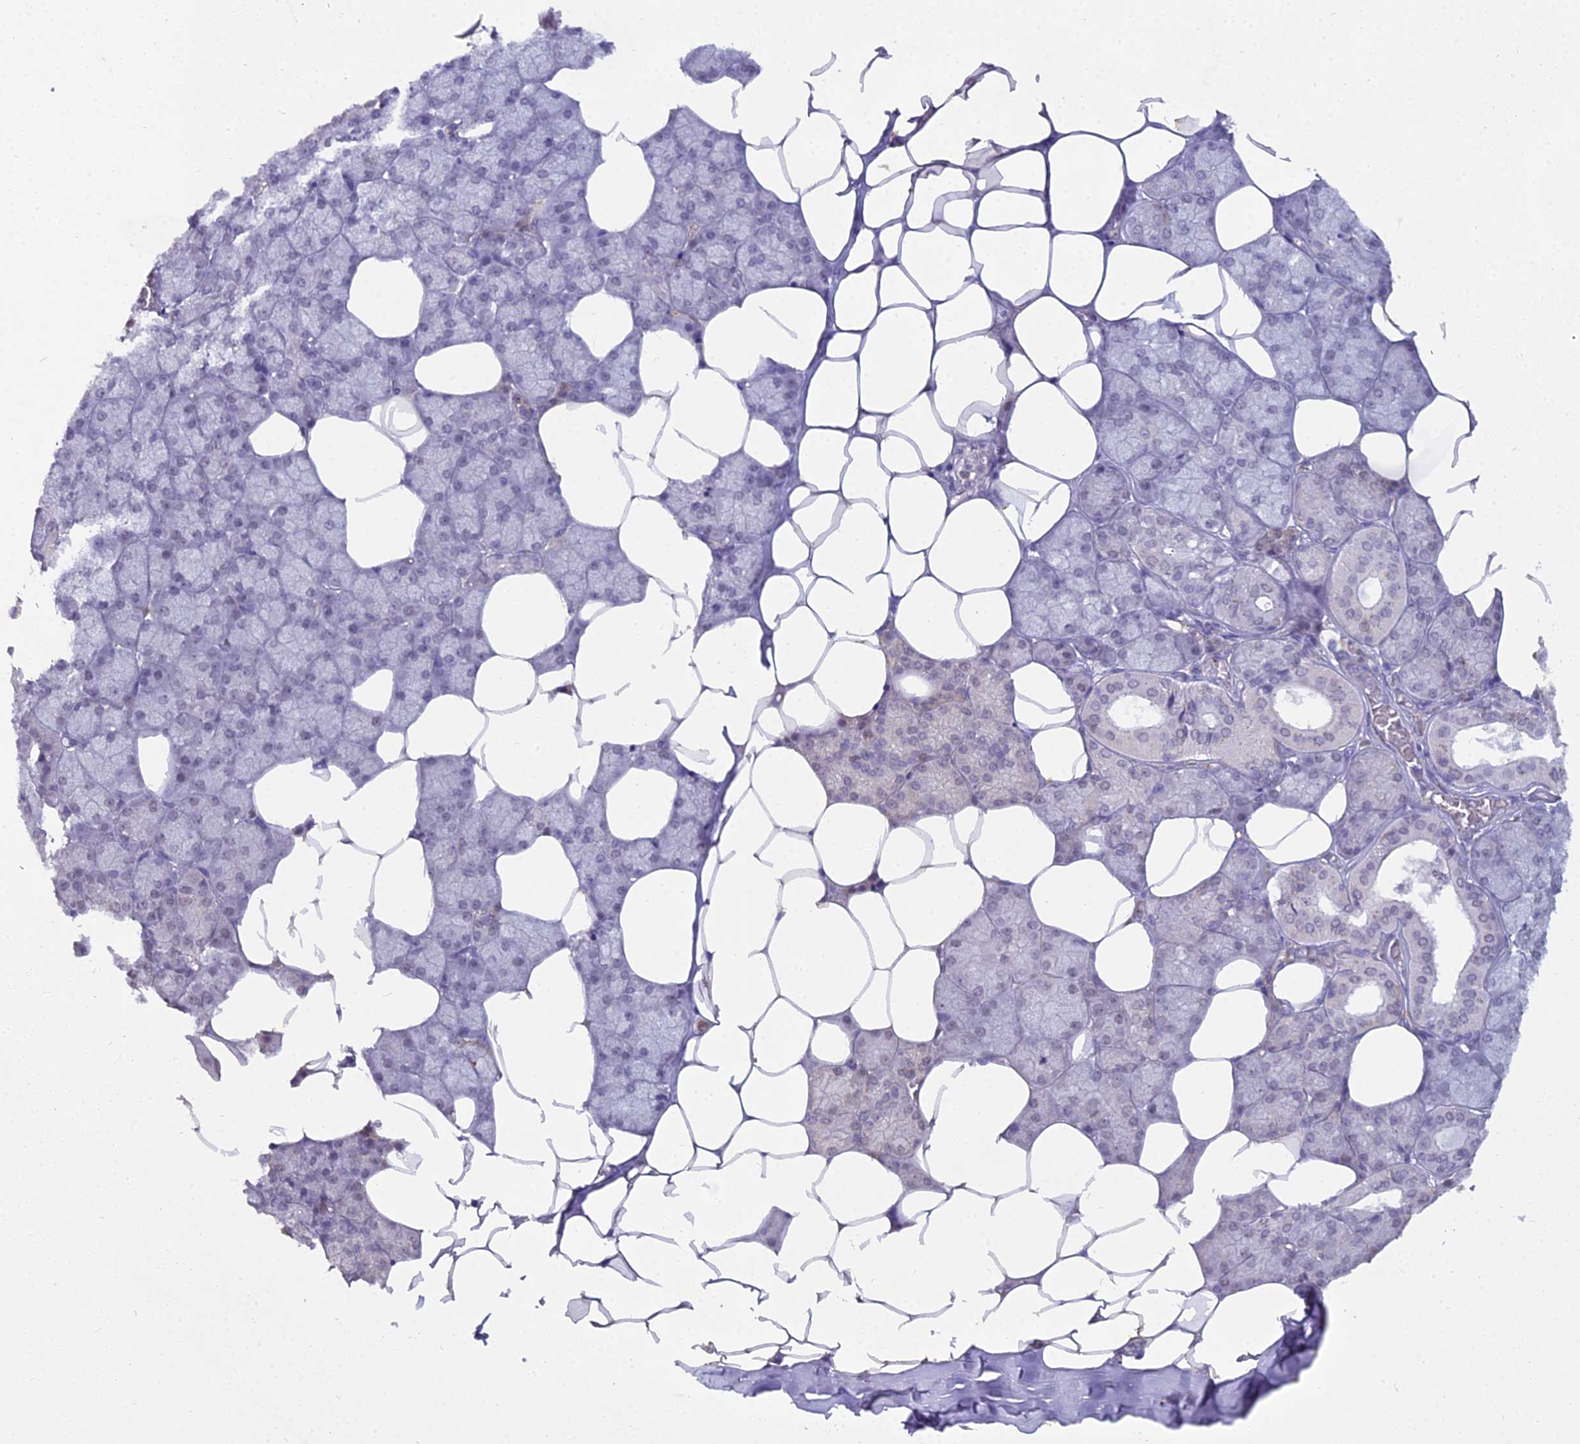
{"staining": {"intensity": "weak", "quantity": "25%-75%", "location": "nuclear"}, "tissue": "salivary gland", "cell_type": "Glandular cells", "image_type": "normal", "snomed": [{"axis": "morphology", "description": "Normal tissue, NOS"}, {"axis": "topography", "description": "Salivary gland"}], "caption": "The image reveals a brown stain indicating the presence of a protein in the nuclear of glandular cells in salivary gland.", "gene": "BLNK", "patient": {"sex": "male", "age": 62}}